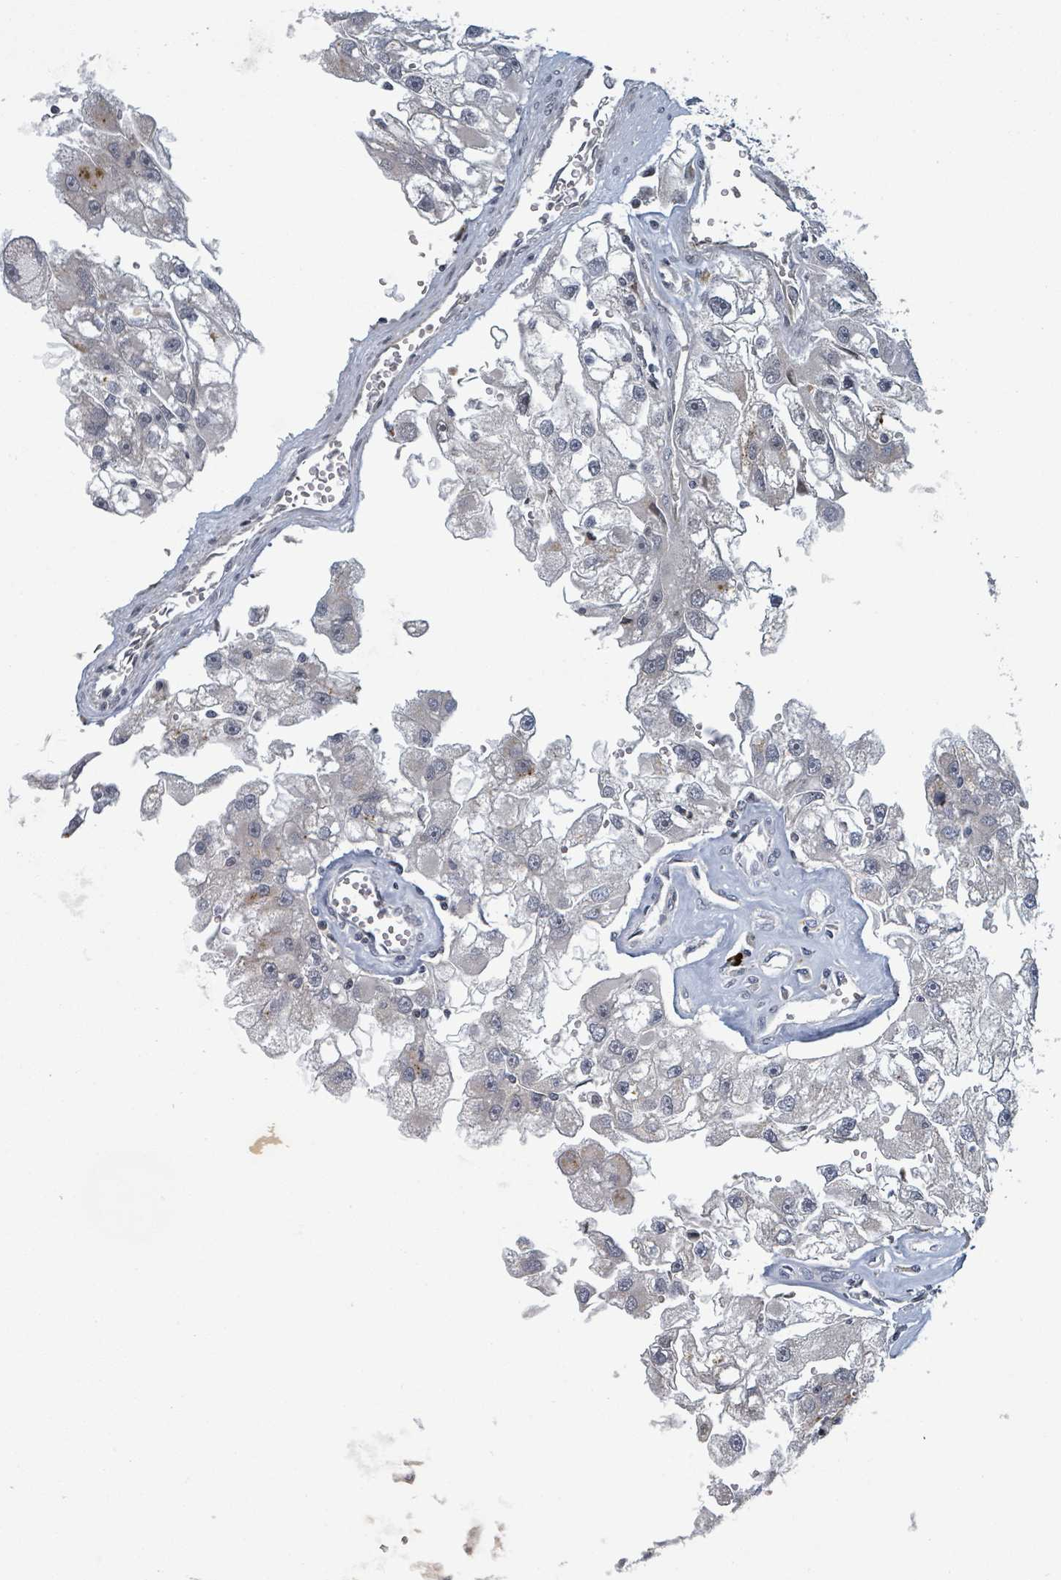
{"staining": {"intensity": "negative", "quantity": "none", "location": "none"}, "tissue": "renal cancer", "cell_type": "Tumor cells", "image_type": "cancer", "snomed": [{"axis": "morphology", "description": "Adenocarcinoma, NOS"}, {"axis": "topography", "description": "Kidney"}], "caption": "IHC image of neoplastic tissue: adenocarcinoma (renal) stained with DAB demonstrates no significant protein expression in tumor cells.", "gene": "GTF3C1", "patient": {"sex": "male", "age": 63}}